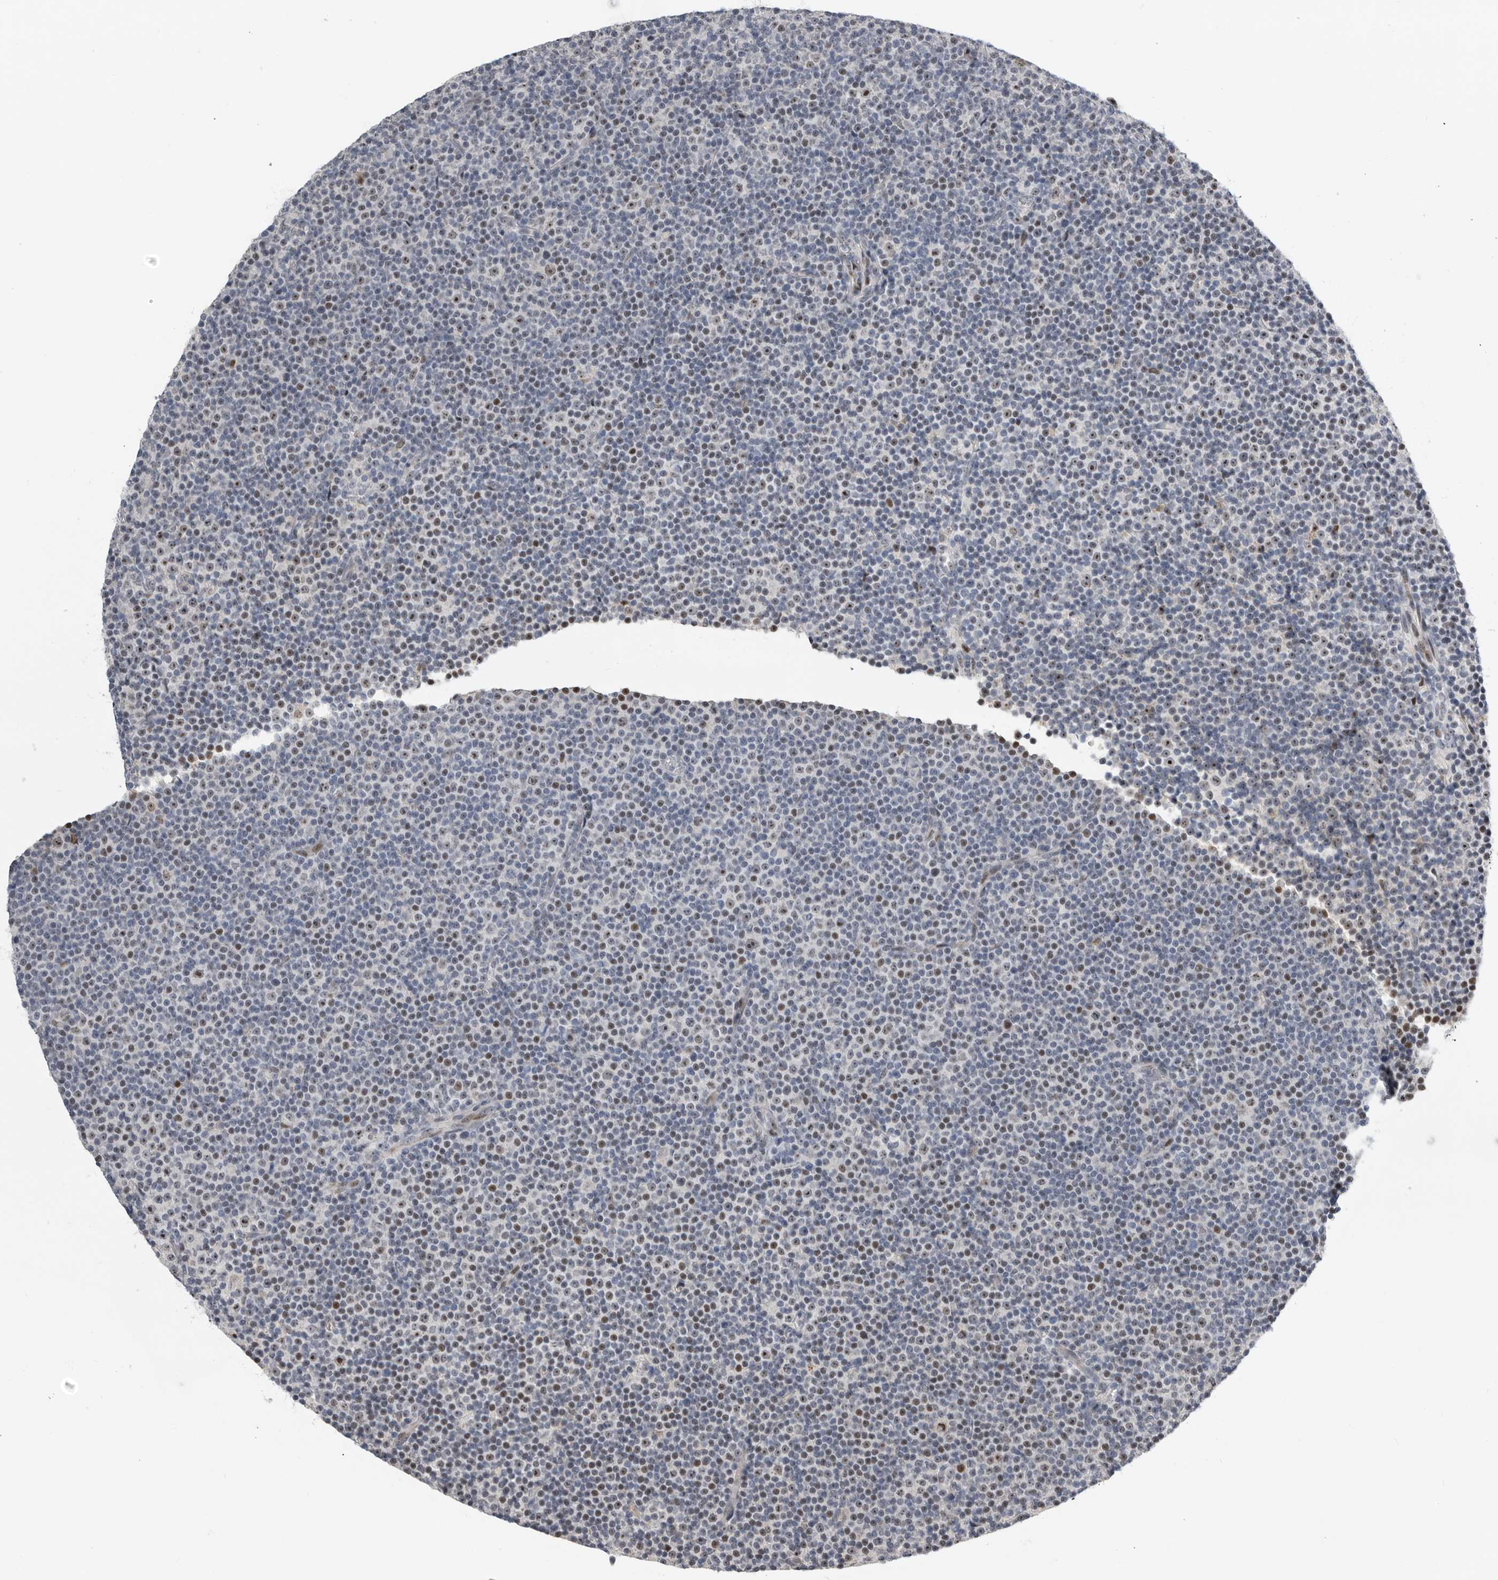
{"staining": {"intensity": "moderate", "quantity": "25%-75%", "location": "nuclear"}, "tissue": "lymphoma", "cell_type": "Tumor cells", "image_type": "cancer", "snomed": [{"axis": "morphology", "description": "Malignant lymphoma, non-Hodgkin's type, Low grade"}, {"axis": "topography", "description": "Lymph node"}], "caption": "A medium amount of moderate nuclear staining is identified in about 25%-75% of tumor cells in malignant lymphoma, non-Hodgkin's type (low-grade) tissue.", "gene": "PCMTD1", "patient": {"sex": "female", "age": 67}}